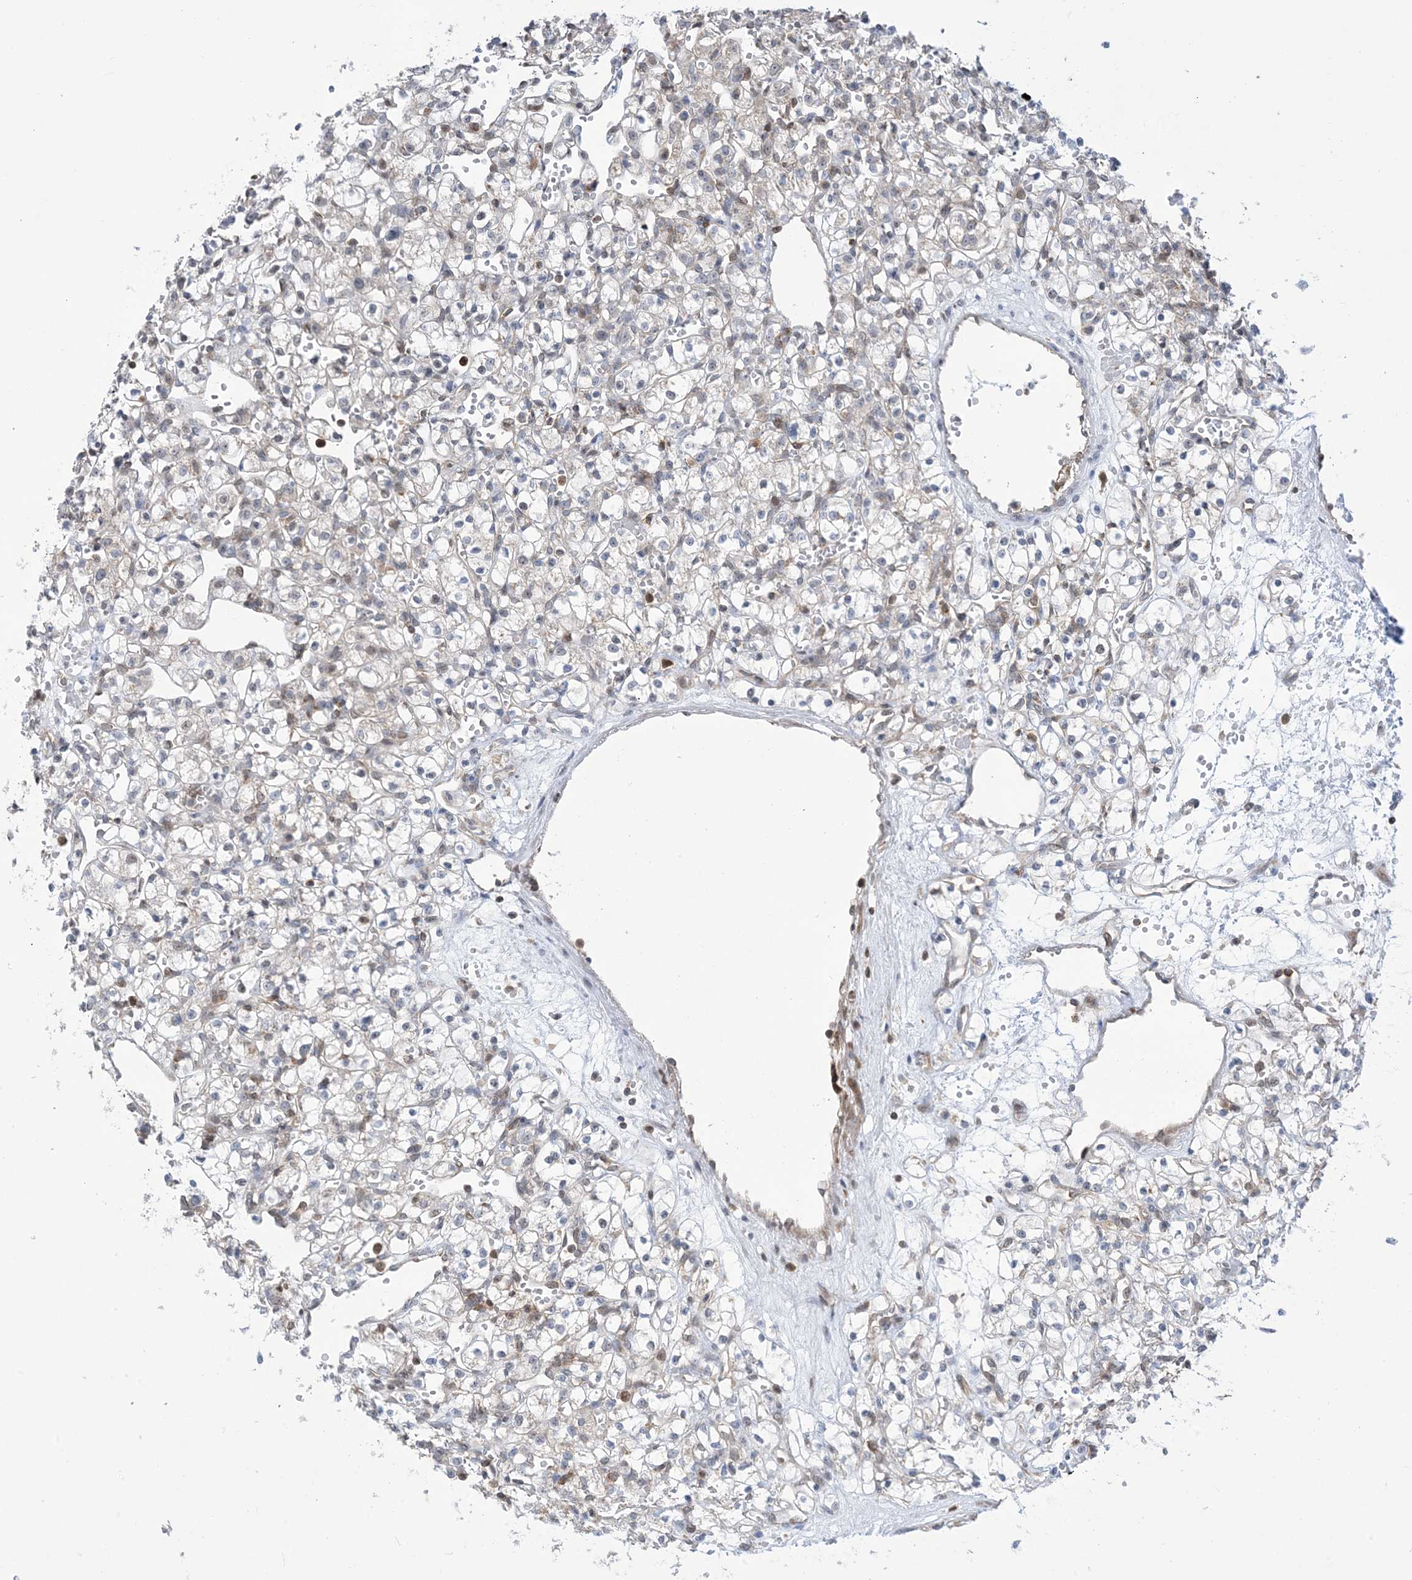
{"staining": {"intensity": "weak", "quantity": "<25%", "location": "cytoplasmic/membranous"}, "tissue": "renal cancer", "cell_type": "Tumor cells", "image_type": "cancer", "snomed": [{"axis": "morphology", "description": "Adenocarcinoma, NOS"}, {"axis": "topography", "description": "Kidney"}], "caption": "Renal adenocarcinoma was stained to show a protein in brown. There is no significant expression in tumor cells.", "gene": "CASP4", "patient": {"sex": "female", "age": 59}}